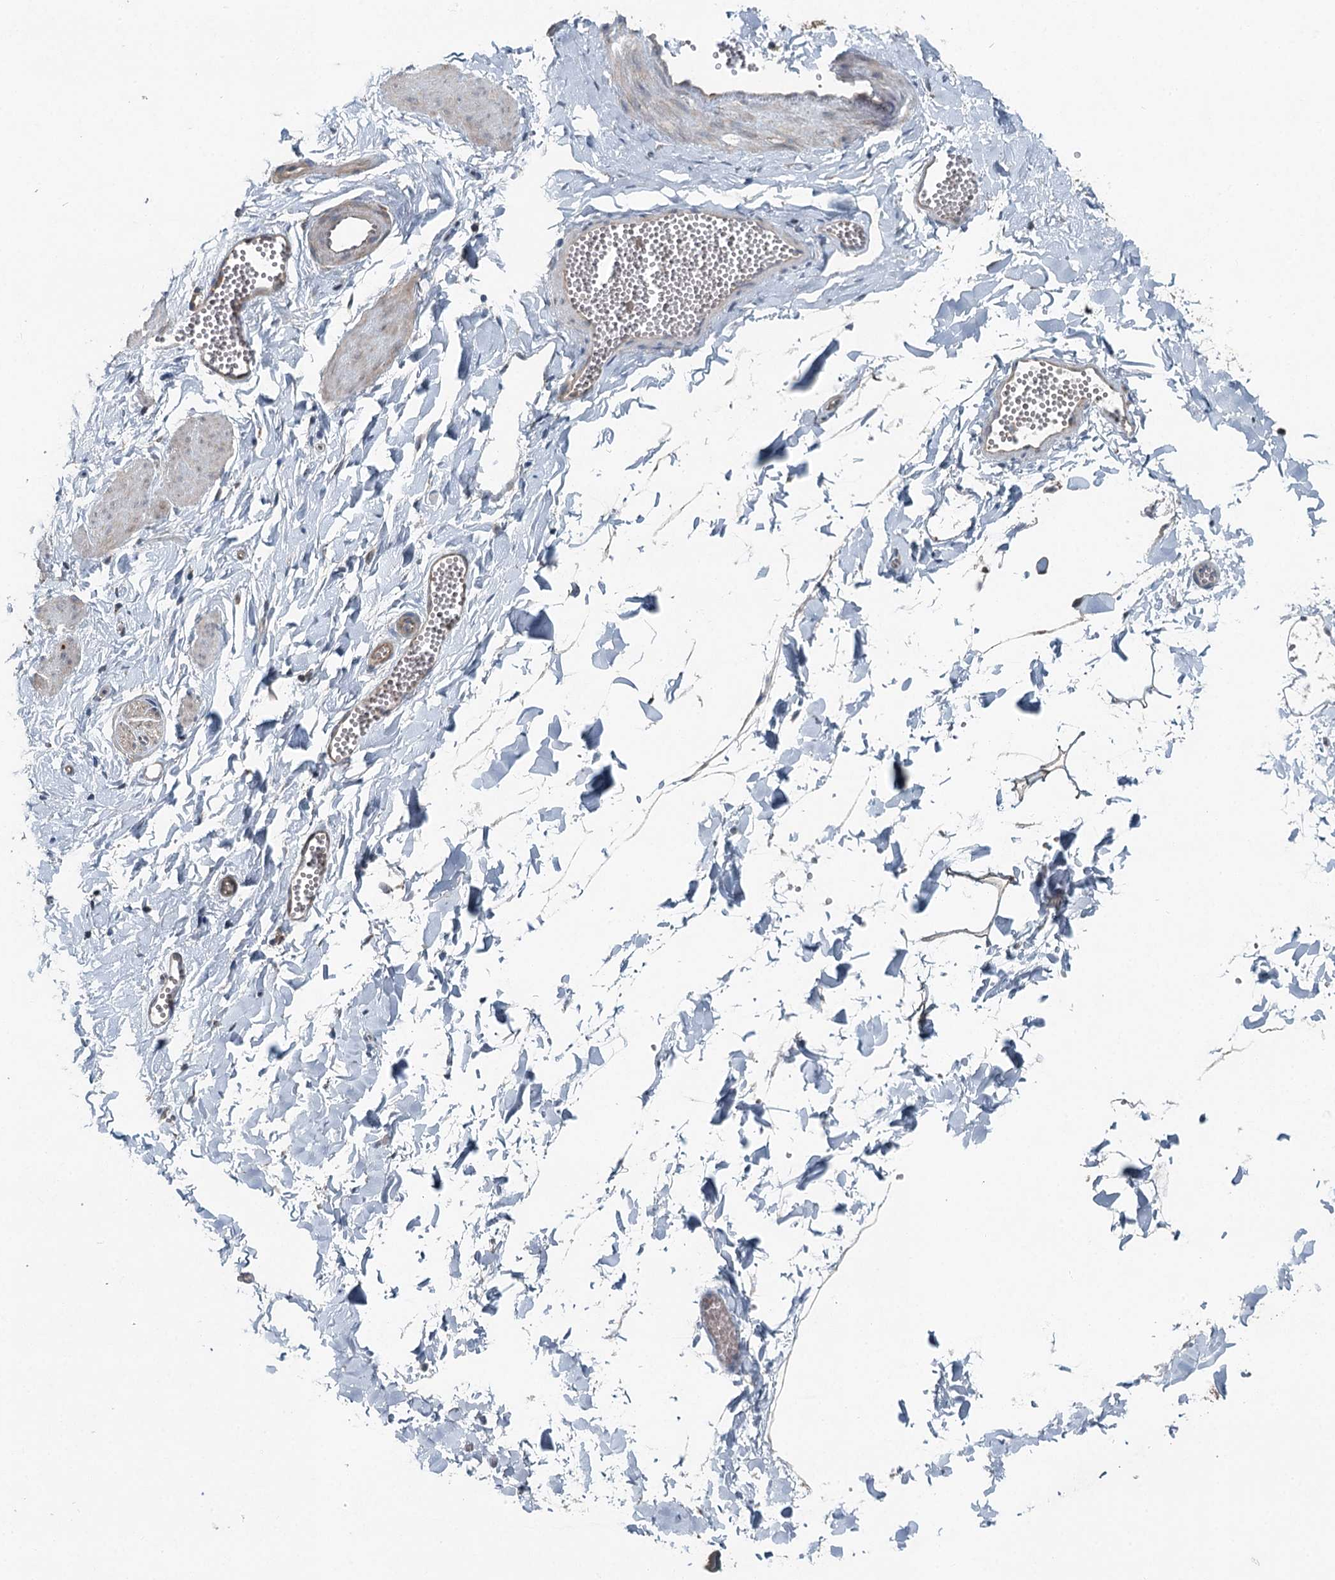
{"staining": {"intensity": "negative", "quantity": "none", "location": "none"}, "tissue": "adipose tissue", "cell_type": "Adipocytes", "image_type": "normal", "snomed": [{"axis": "morphology", "description": "Normal tissue, NOS"}, {"axis": "topography", "description": "Gallbladder"}, {"axis": "topography", "description": "Peripheral nerve tissue"}], "caption": "Micrograph shows no significant protein positivity in adipocytes of benign adipose tissue. The staining was performed using DAB (3,3'-diaminobenzidine) to visualize the protein expression in brown, while the nuclei were stained in blue with hematoxylin (Magnification: 20x).", "gene": "SKIC3", "patient": {"sex": "male", "age": 38}}